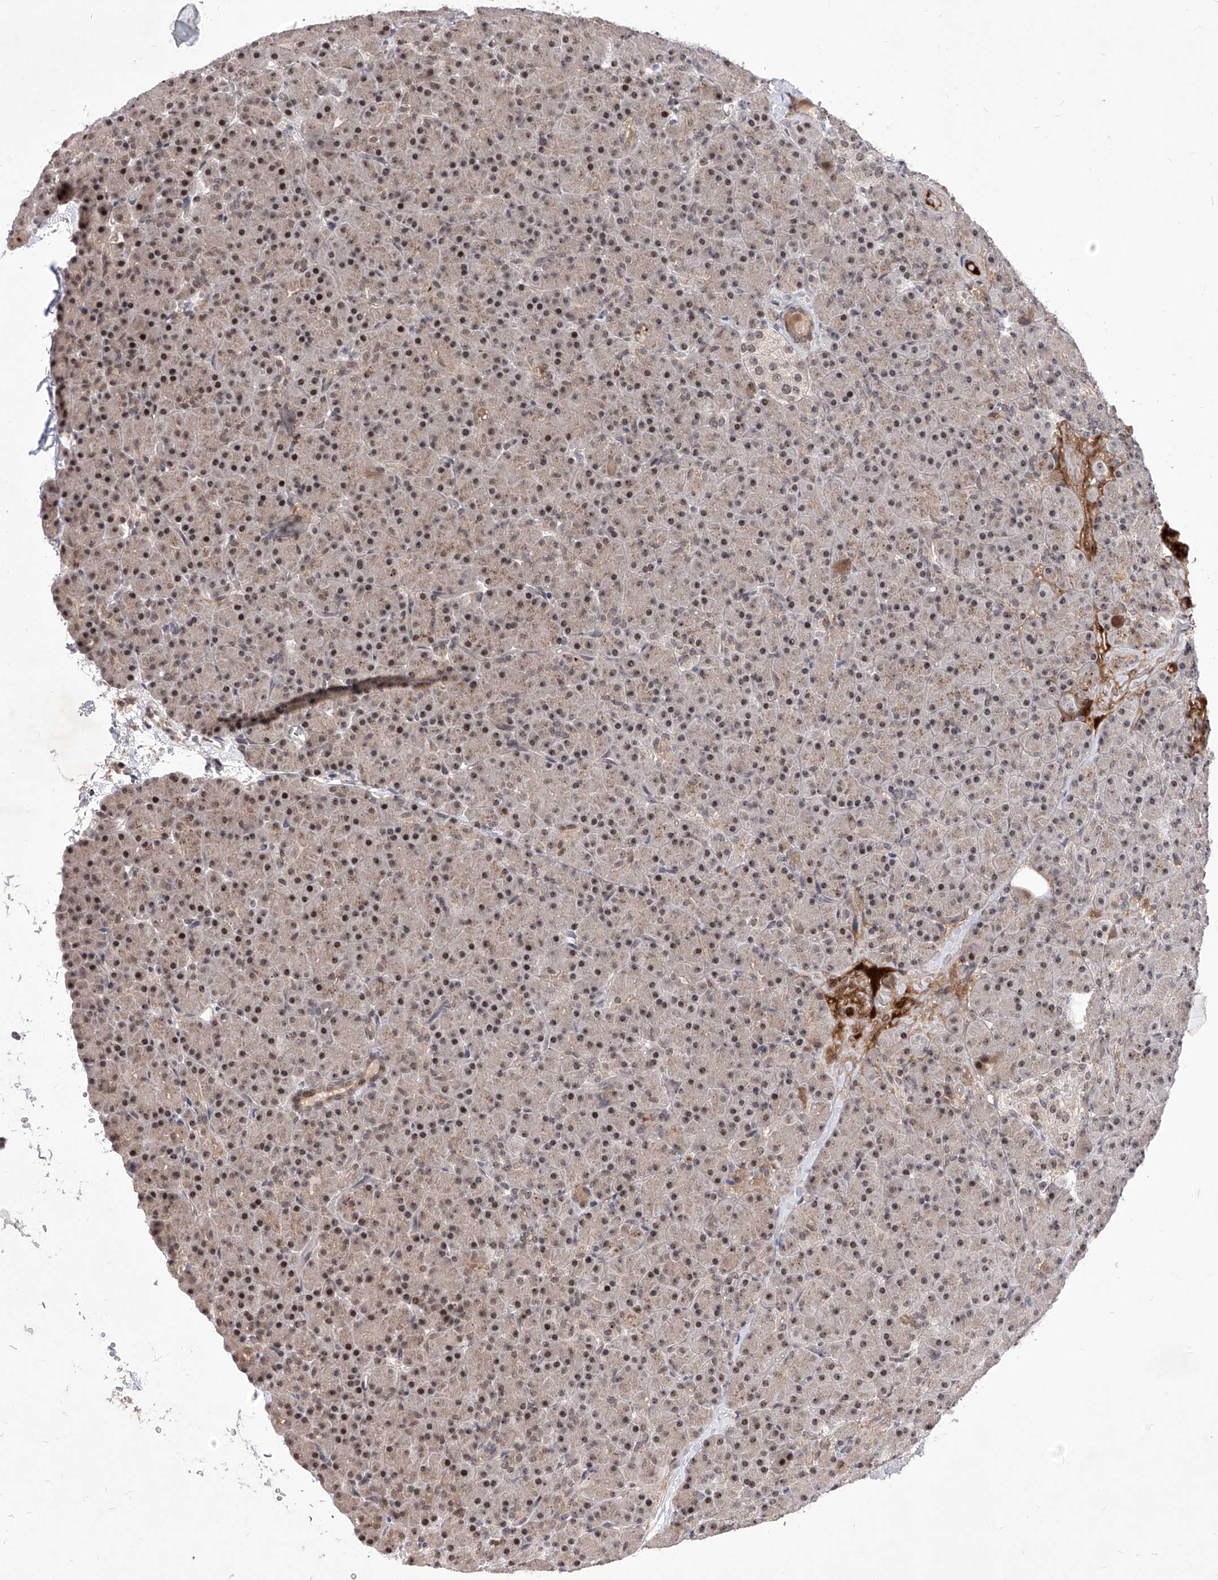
{"staining": {"intensity": "moderate", "quantity": "25%-75%", "location": "cytoplasmic/membranous,nuclear"}, "tissue": "pancreas", "cell_type": "Exocrine glandular cells", "image_type": "normal", "snomed": [{"axis": "morphology", "description": "Normal tissue, NOS"}, {"axis": "topography", "description": "Pancreas"}], "caption": "The photomicrograph exhibits staining of unremarkable pancreas, revealing moderate cytoplasmic/membranous,nuclear protein staining (brown color) within exocrine glandular cells.", "gene": "LGR4", "patient": {"sex": "female", "age": 43}}